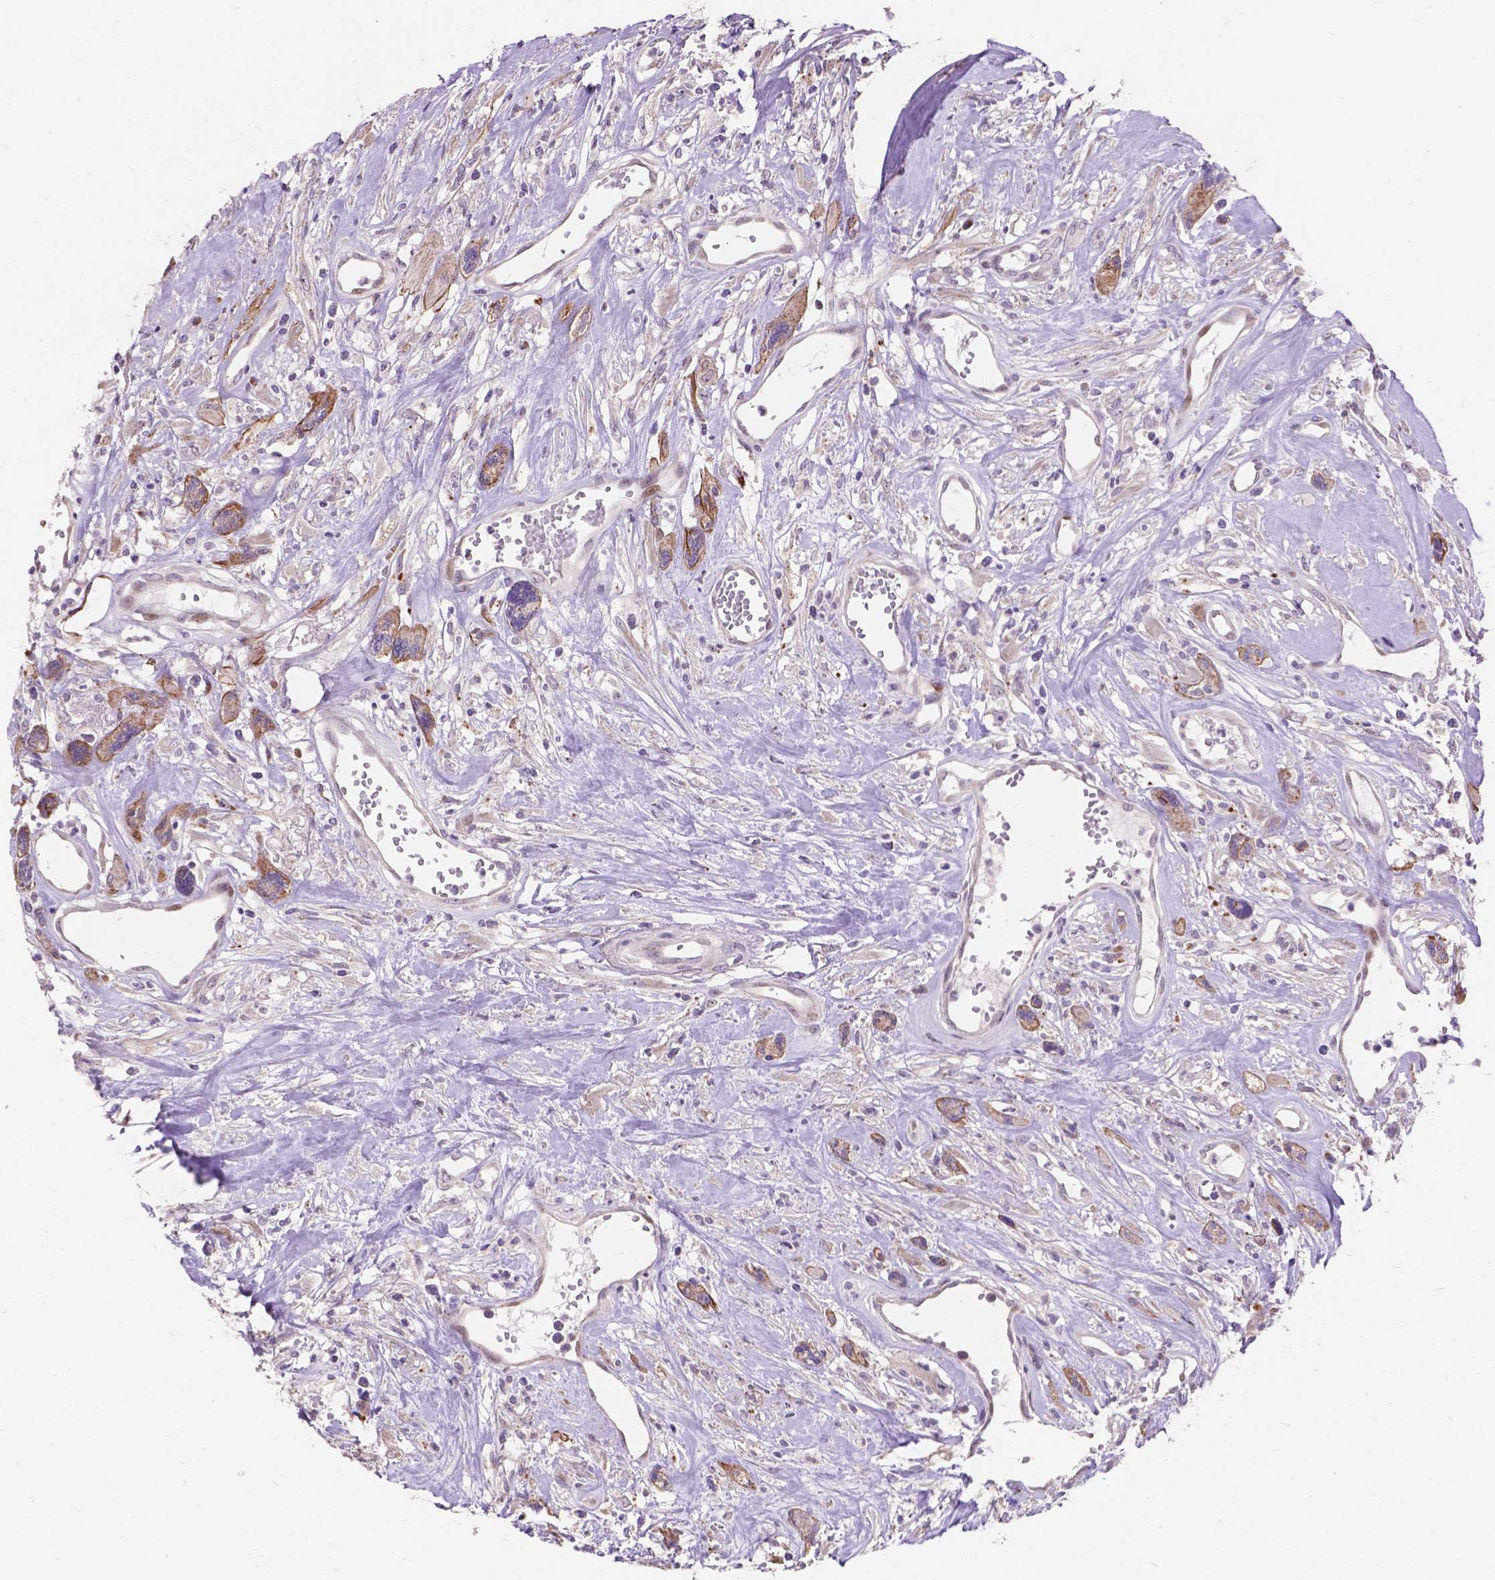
{"staining": {"intensity": "moderate", "quantity": "25%-75%", "location": "cytoplasmic/membranous"}, "tissue": "head and neck cancer", "cell_type": "Tumor cells", "image_type": "cancer", "snomed": [{"axis": "morphology", "description": "Squamous cell carcinoma, NOS"}, {"axis": "topography", "description": "Head-Neck"}], "caption": "Human head and neck squamous cell carcinoma stained with a protein marker demonstrates moderate staining in tumor cells.", "gene": "MYH14", "patient": {"sex": "male", "age": 57}}